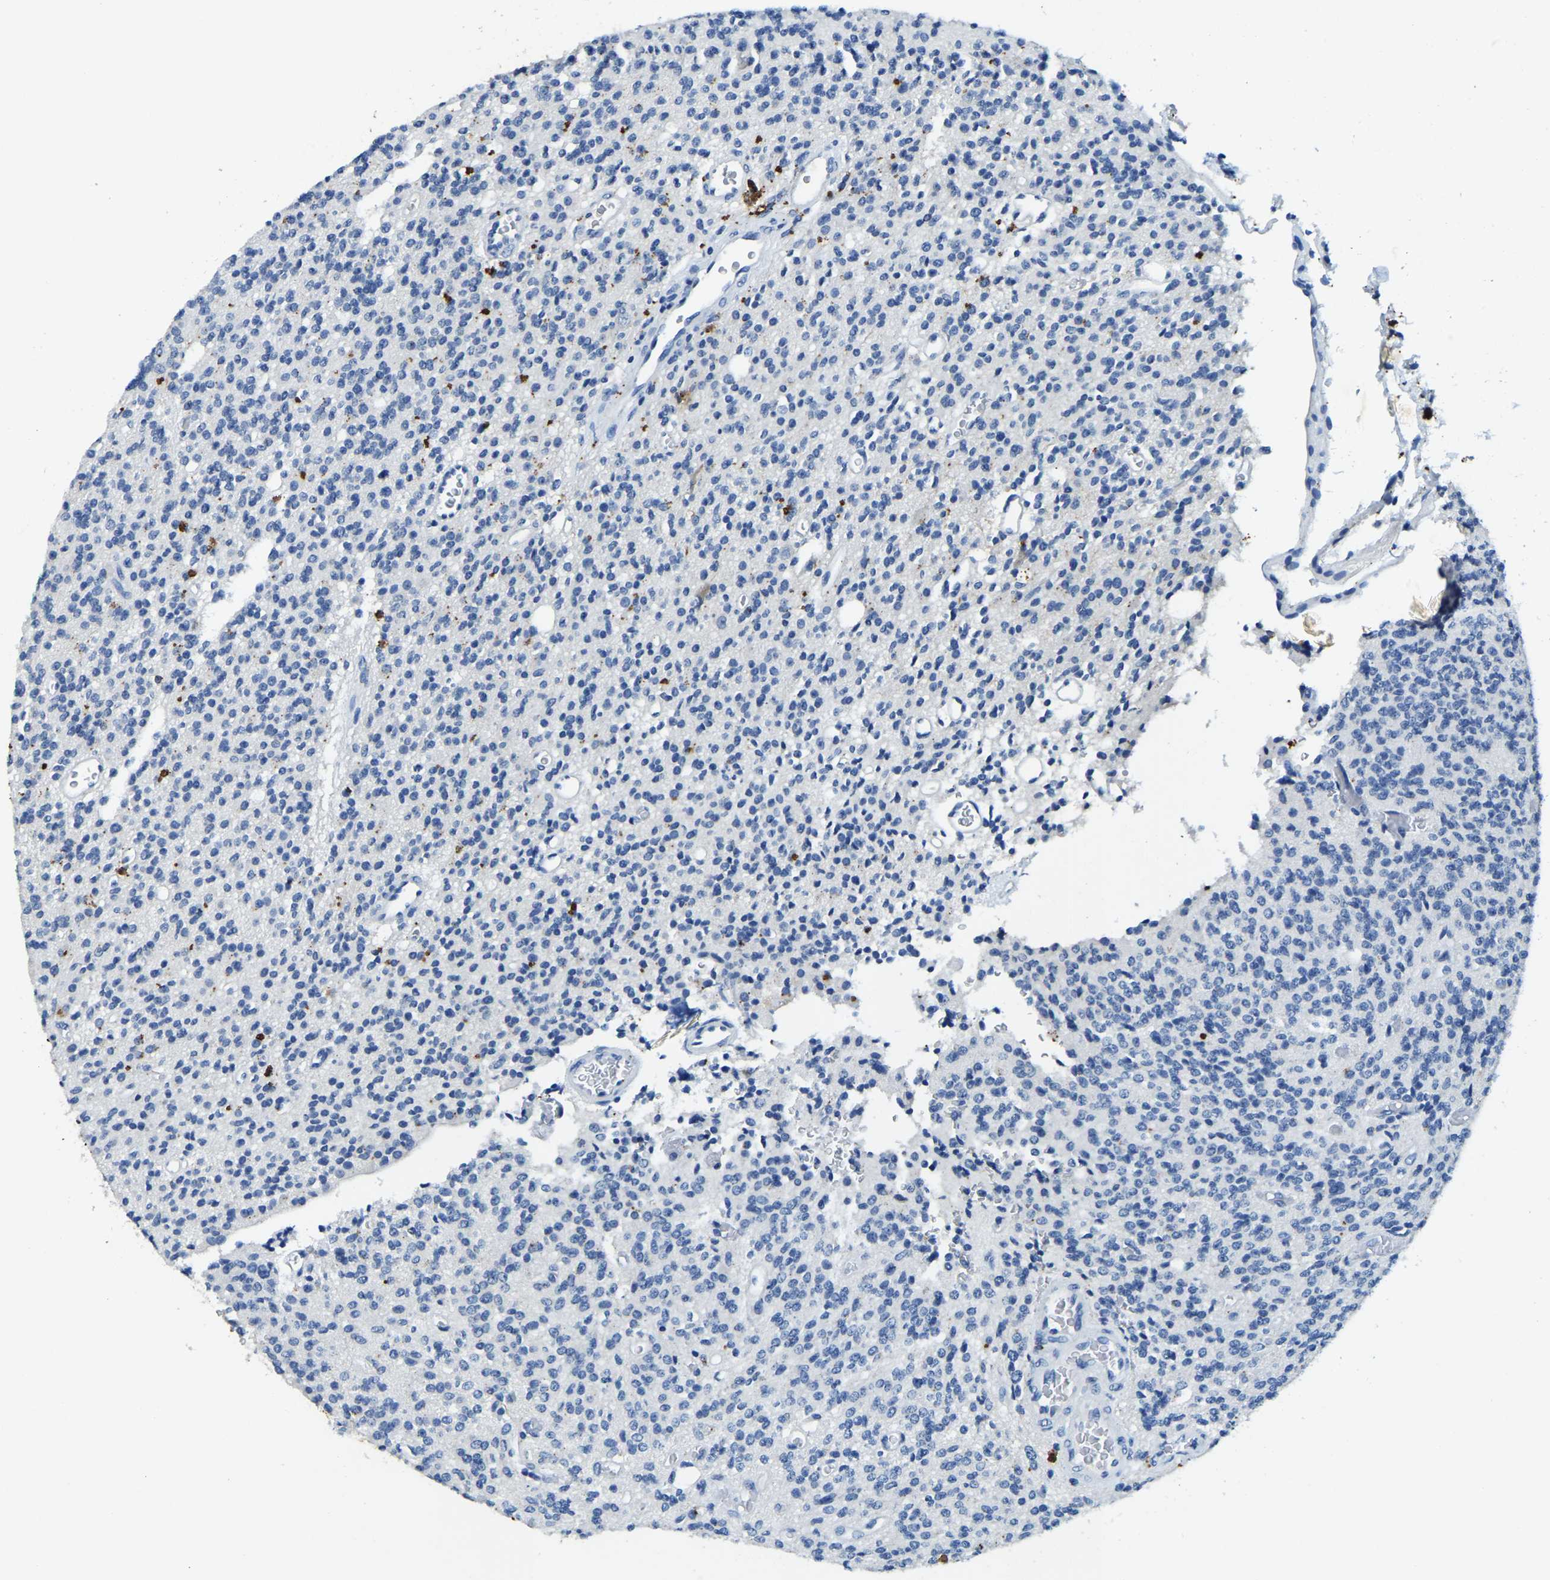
{"staining": {"intensity": "negative", "quantity": "none", "location": "none"}, "tissue": "glioma", "cell_type": "Tumor cells", "image_type": "cancer", "snomed": [{"axis": "morphology", "description": "Glioma, malignant, High grade"}, {"axis": "topography", "description": "Brain"}], "caption": "Tumor cells are negative for protein expression in human glioma.", "gene": "UBN2", "patient": {"sex": "male", "age": 34}}